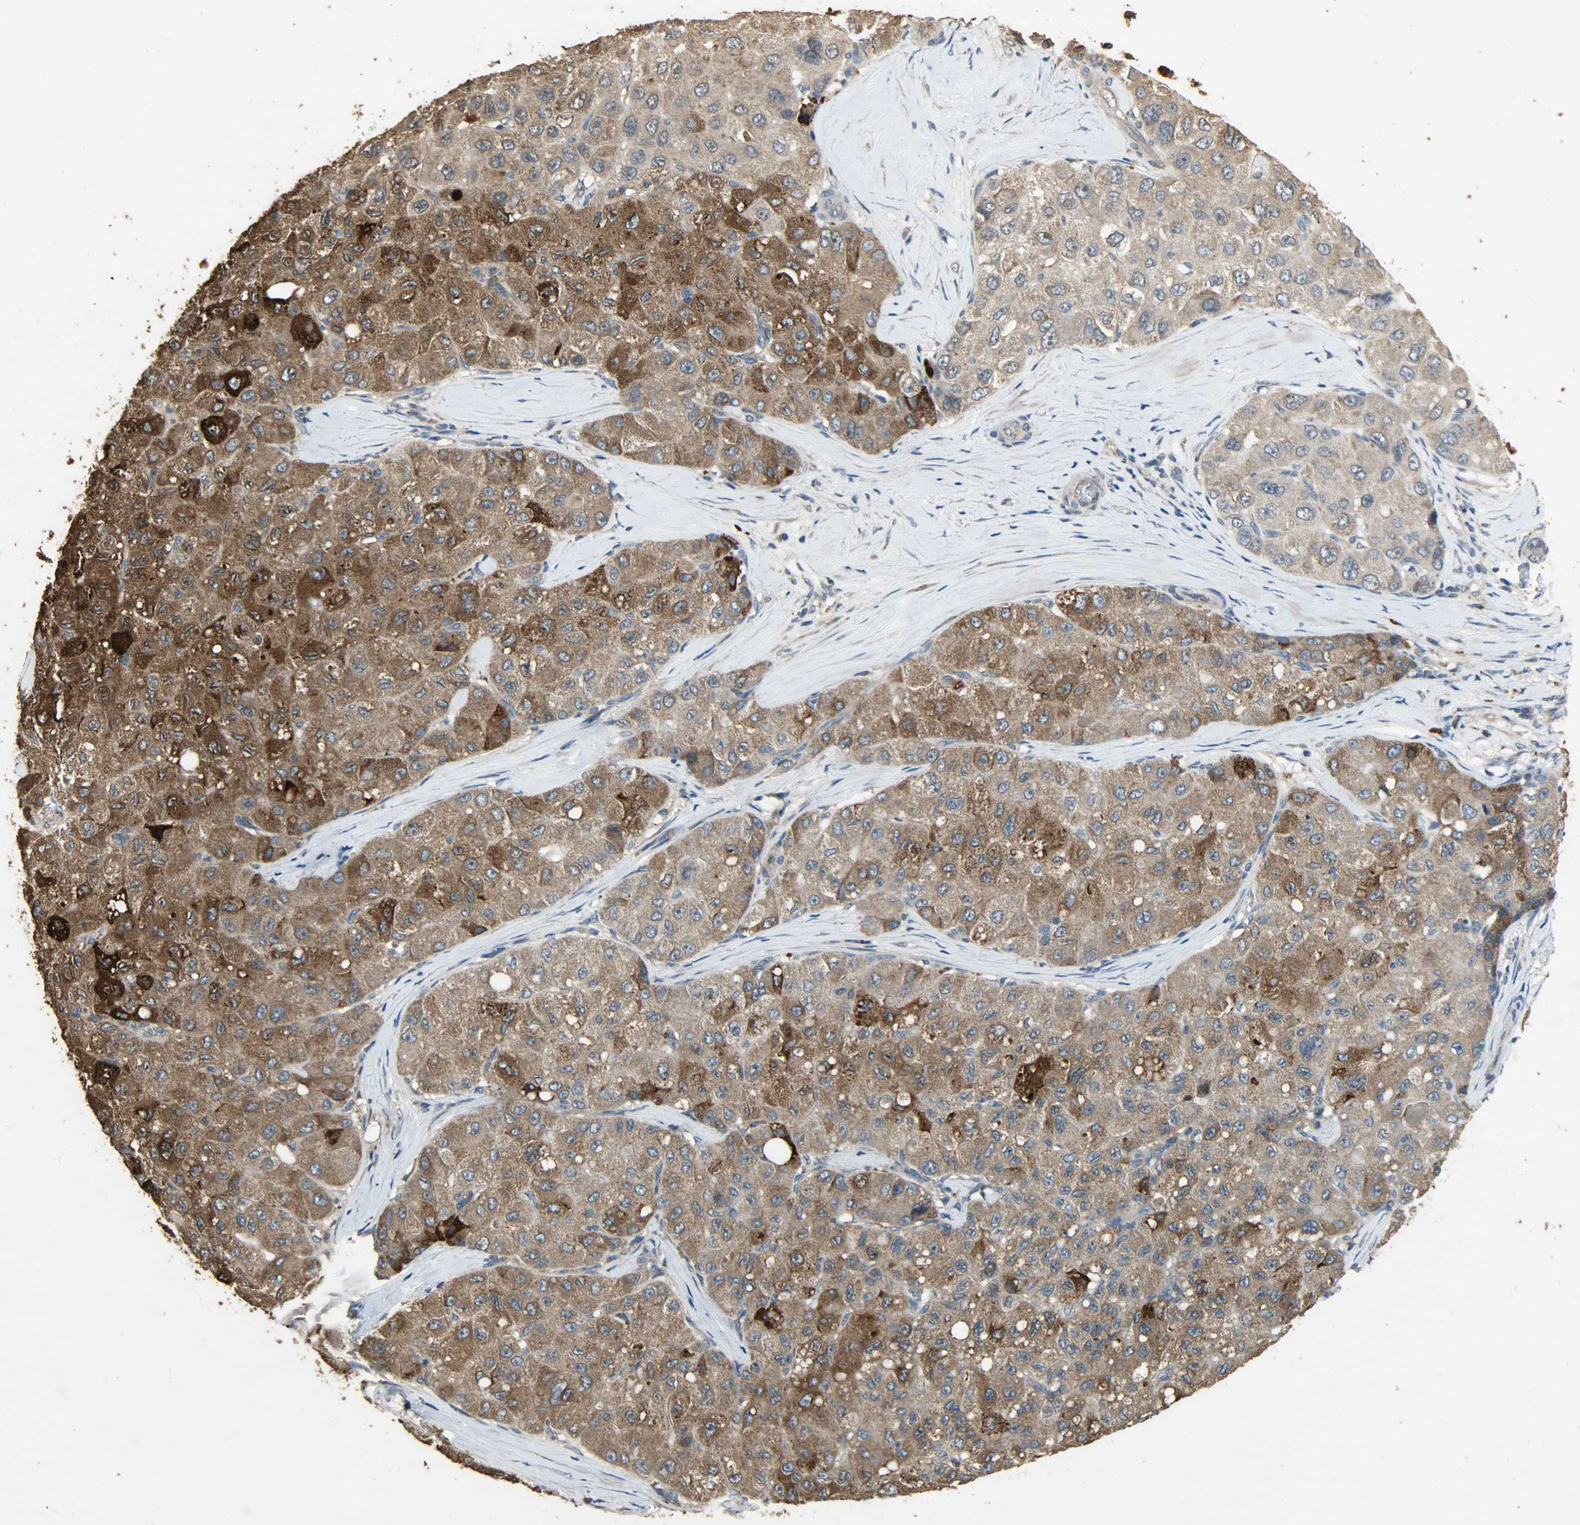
{"staining": {"intensity": "moderate", "quantity": ">75%", "location": "cytoplasmic/membranous"}, "tissue": "liver cancer", "cell_type": "Tumor cells", "image_type": "cancer", "snomed": [{"axis": "morphology", "description": "Carcinoma, Hepatocellular, NOS"}, {"axis": "topography", "description": "Liver"}], "caption": "IHC staining of liver hepatocellular carcinoma, which reveals medium levels of moderate cytoplasmic/membranous staining in about >75% of tumor cells indicating moderate cytoplasmic/membranous protein expression. The staining was performed using DAB (3,3'-diaminobenzidine) (brown) for protein detection and nuclei were counterstained in hematoxylin (blue).", "gene": "CDKN2C", "patient": {"sex": "male", "age": 80}}